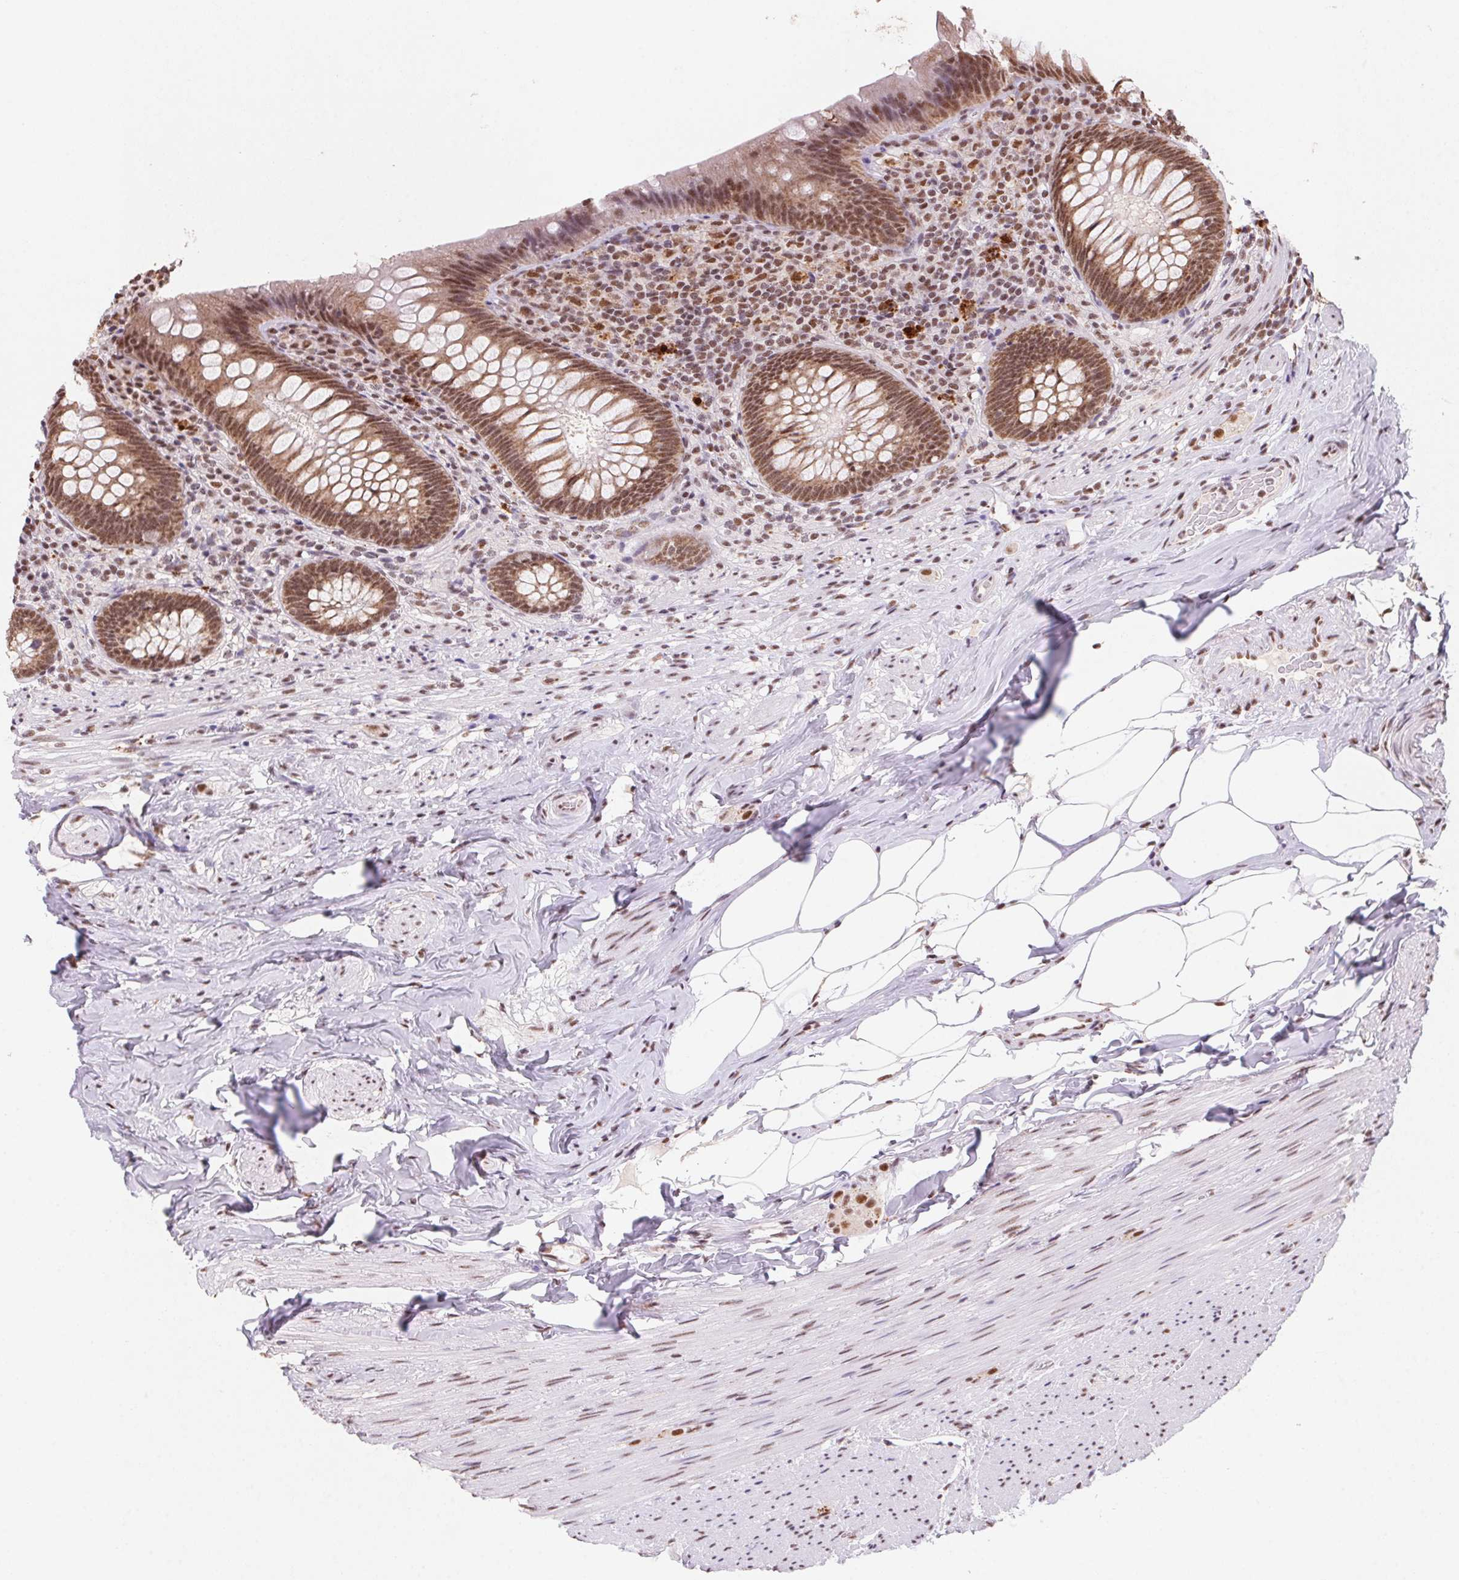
{"staining": {"intensity": "moderate", "quantity": ">75%", "location": "nuclear"}, "tissue": "appendix", "cell_type": "Glandular cells", "image_type": "normal", "snomed": [{"axis": "morphology", "description": "Normal tissue, NOS"}, {"axis": "topography", "description": "Appendix"}], "caption": "IHC of benign appendix reveals medium levels of moderate nuclear positivity in about >75% of glandular cells.", "gene": "SNRPG", "patient": {"sex": "male", "age": 47}}